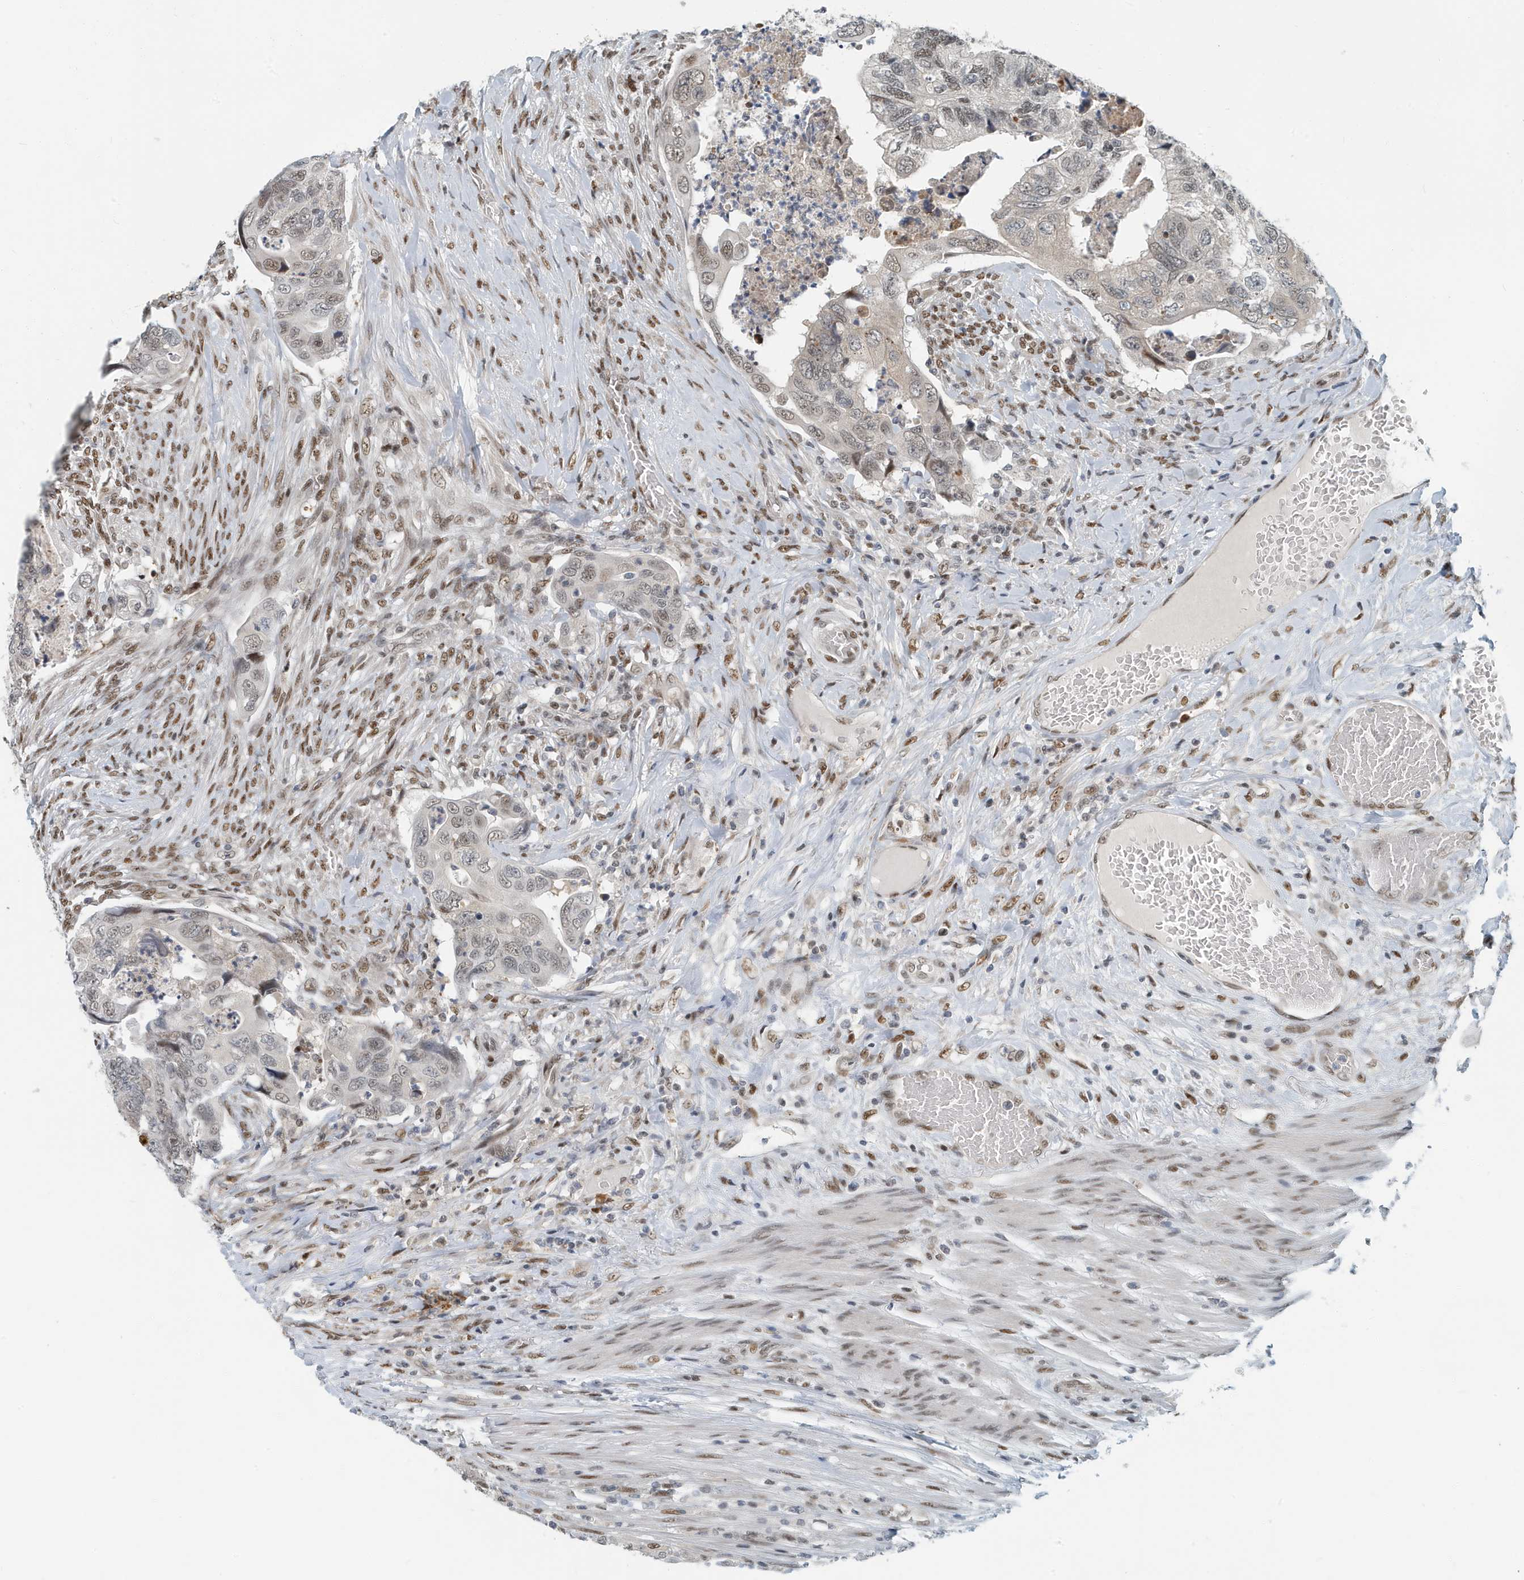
{"staining": {"intensity": "weak", "quantity": ">75%", "location": "nuclear"}, "tissue": "colorectal cancer", "cell_type": "Tumor cells", "image_type": "cancer", "snomed": [{"axis": "morphology", "description": "Adenocarcinoma, NOS"}, {"axis": "topography", "description": "Rectum"}], "caption": "A low amount of weak nuclear expression is seen in about >75% of tumor cells in colorectal adenocarcinoma tissue.", "gene": "KIF15", "patient": {"sex": "male", "age": 63}}